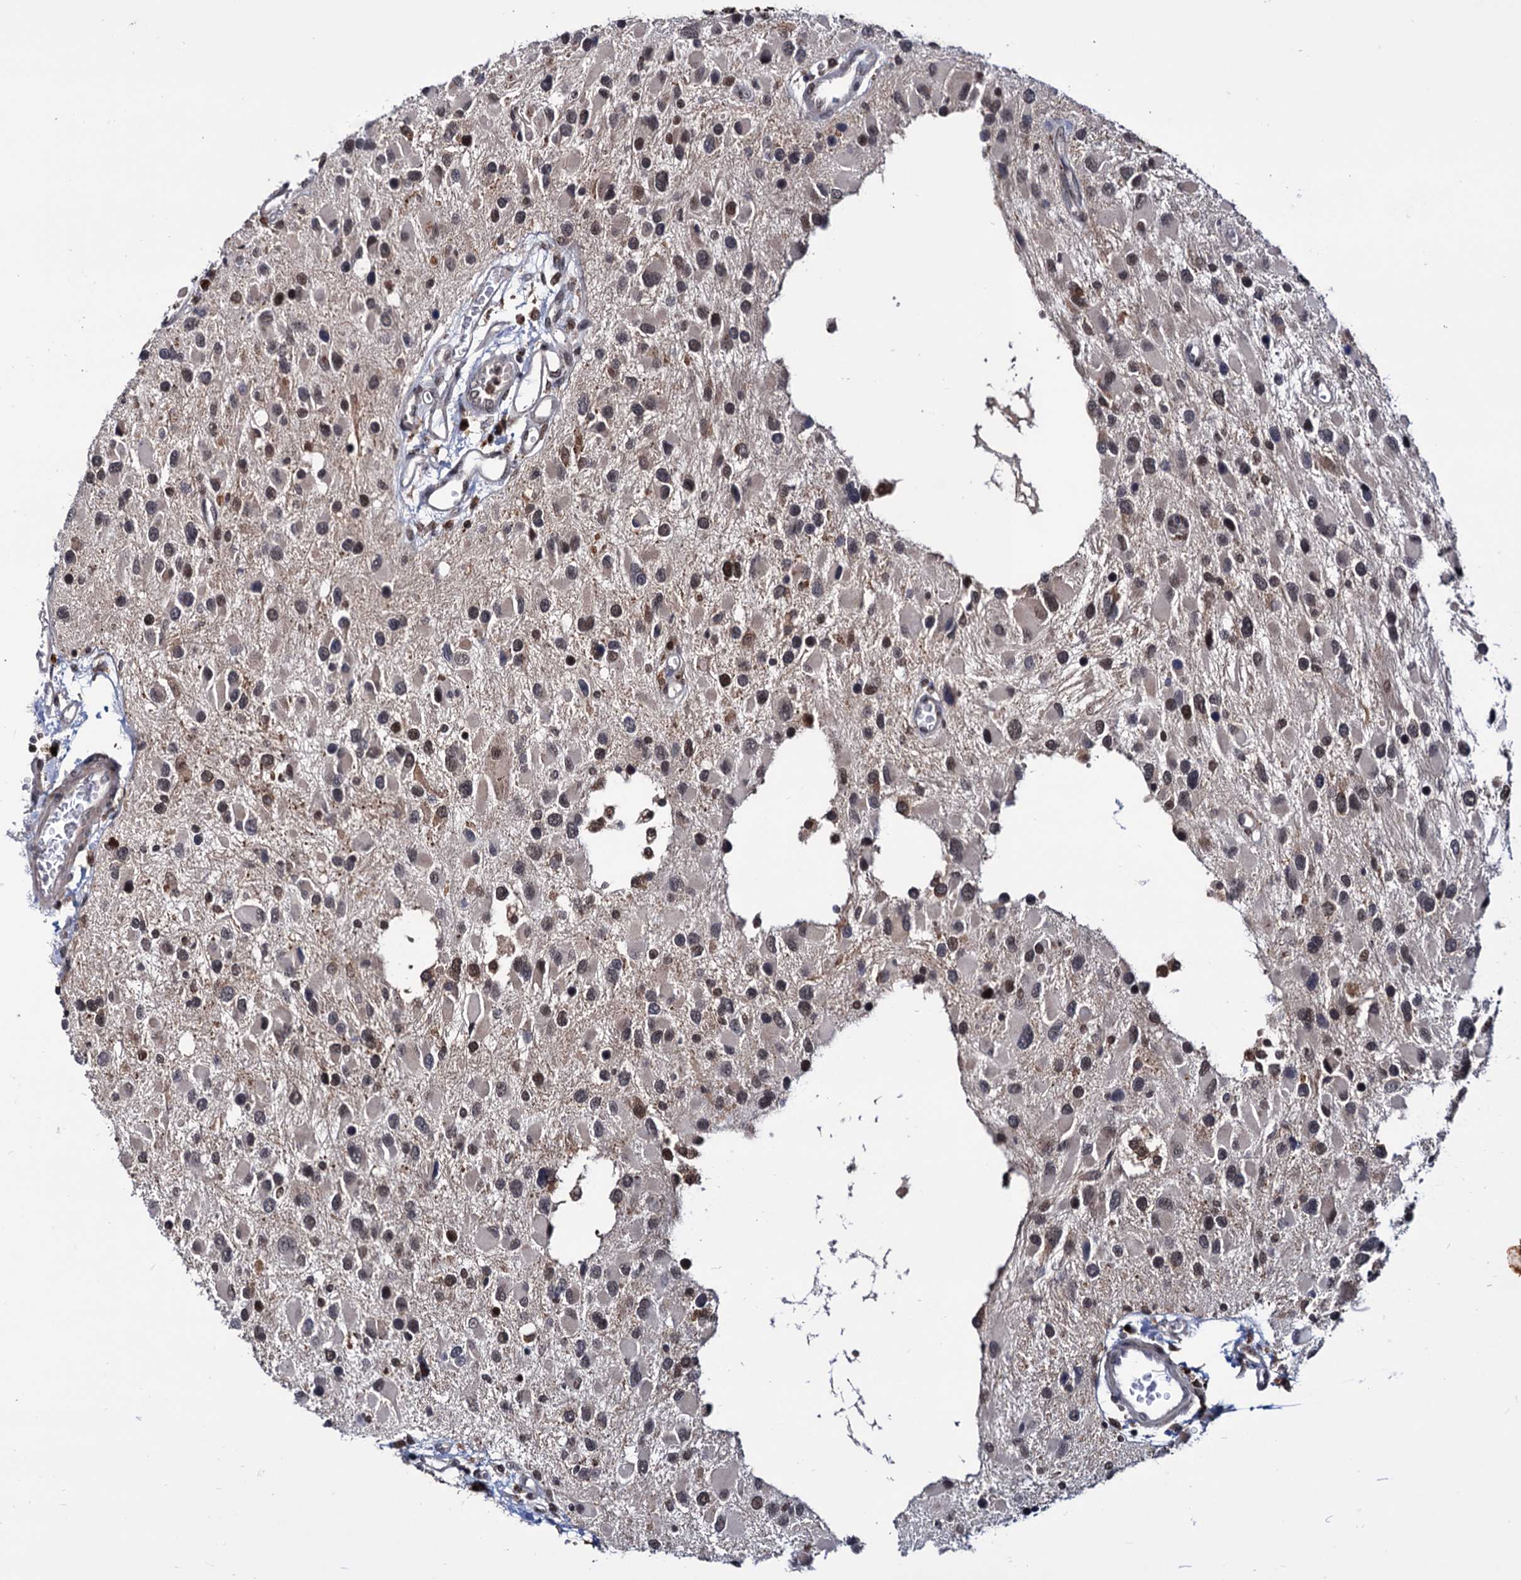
{"staining": {"intensity": "weak", "quantity": "<25%", "location": "nuclear"}, "tissue": "glioma", "cell_type": "Tumor cells", "image_type": "cancer", "snomed": [{"axis": "morphology", "description": "Glioma, malignant, High grade"}, {"axis": "topography", "description": "Brain"}], "caption": "Tumor cells show no significant positivity in malignant high-grade glioma. (Brightfield microscopy of DAB immunohistochemistry (IHC) at high magnification).", "gene": "RNASEH2B", "patient": {"sex": "male", "age": 53}}